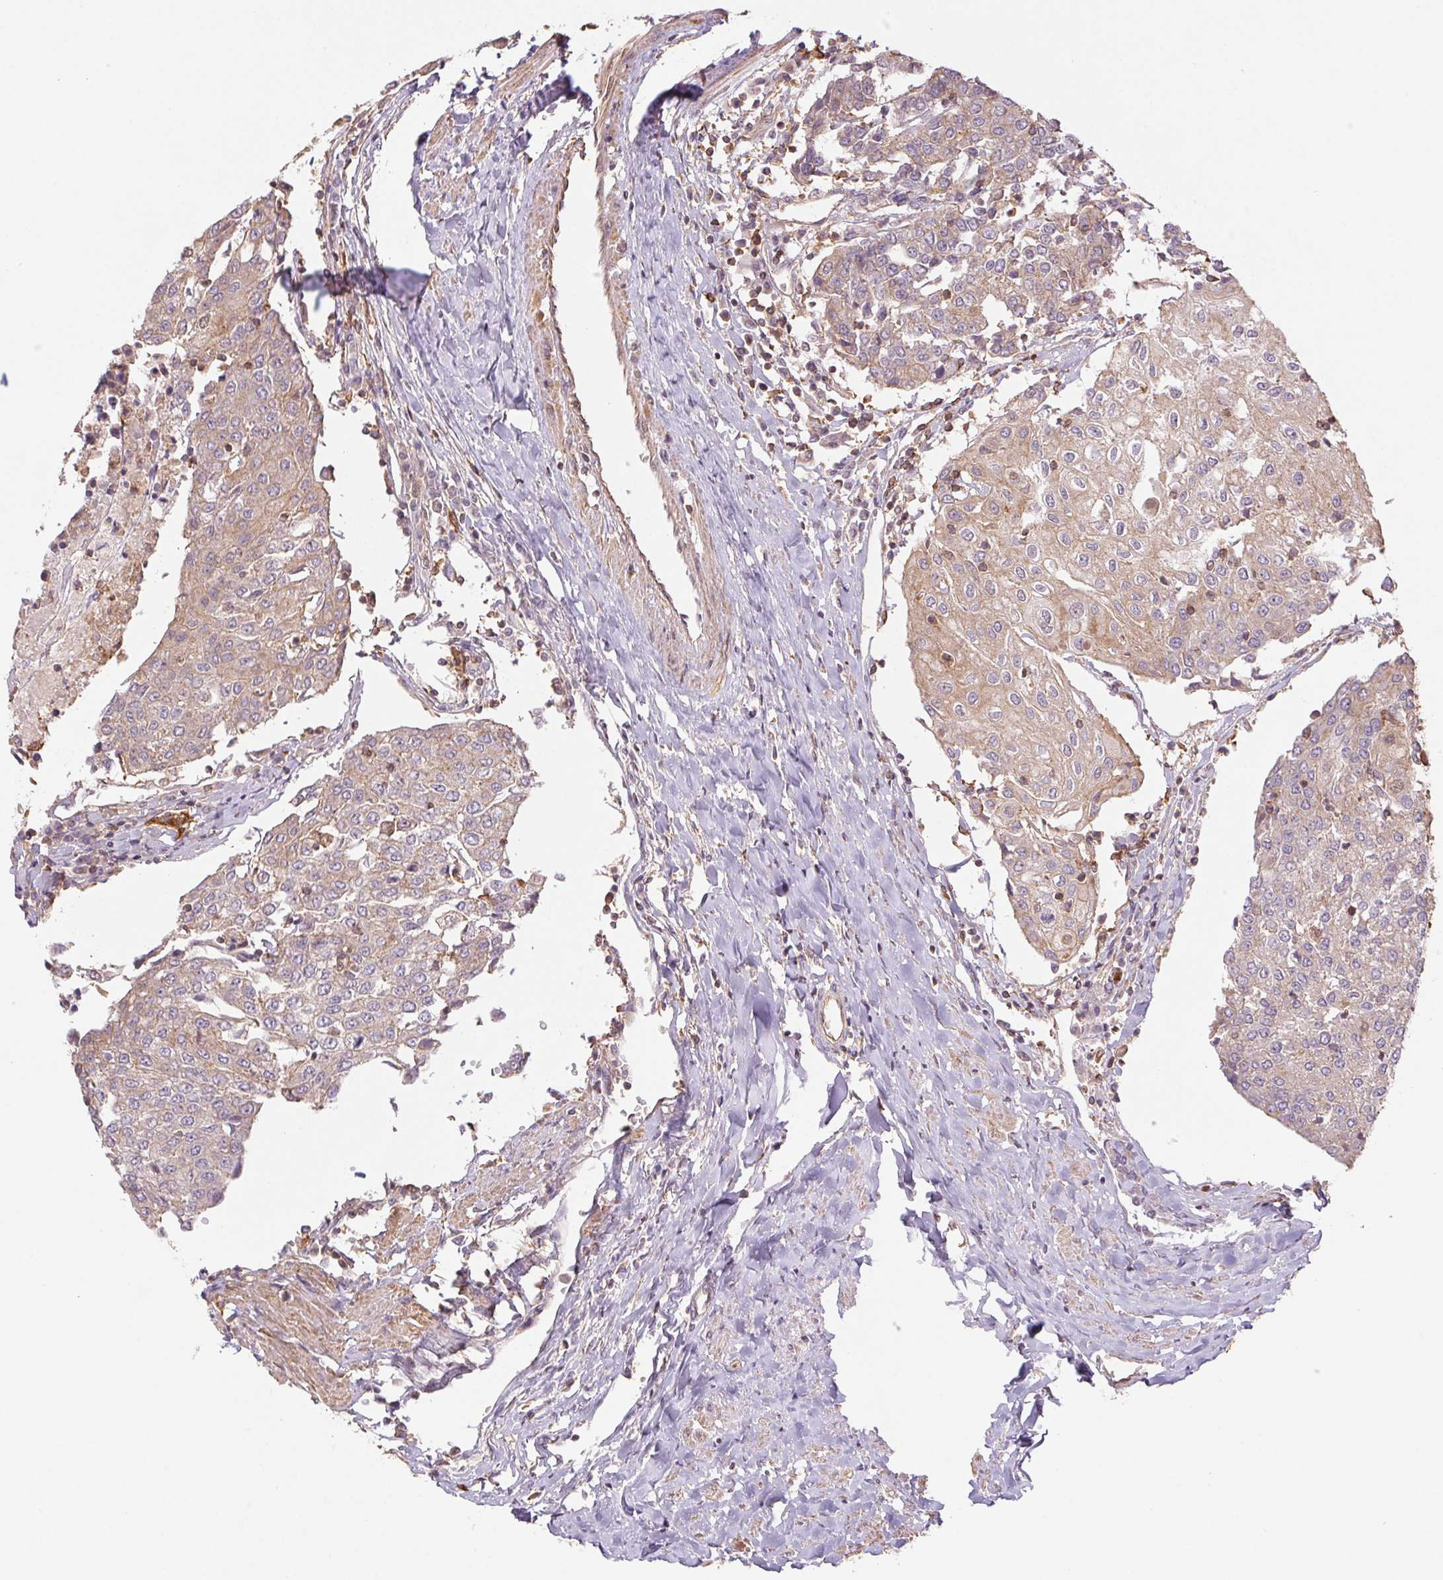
{"staining": {"intensity": "weak", "quantity": ">75%", "location": "cytoplasmic/membranous"}, "tissue": "urothelial cancer", "cell_type": "Tumor cells", "image_type": "cancer", "snomed": [{"axis": "morphology", "description": "Urothelial carcinoma, High grade"}, {"axis": "topography", "description": "Urinary bladder"}], "caption": "This is an image of immunohistochemistry staining of urothelial carcinoma (high-grade), which shows weak expression in the cytoplasmic/membranous of tumor cells.", "gene": "TUBA3D", "patient": {"sex": "female", "age": 85}}